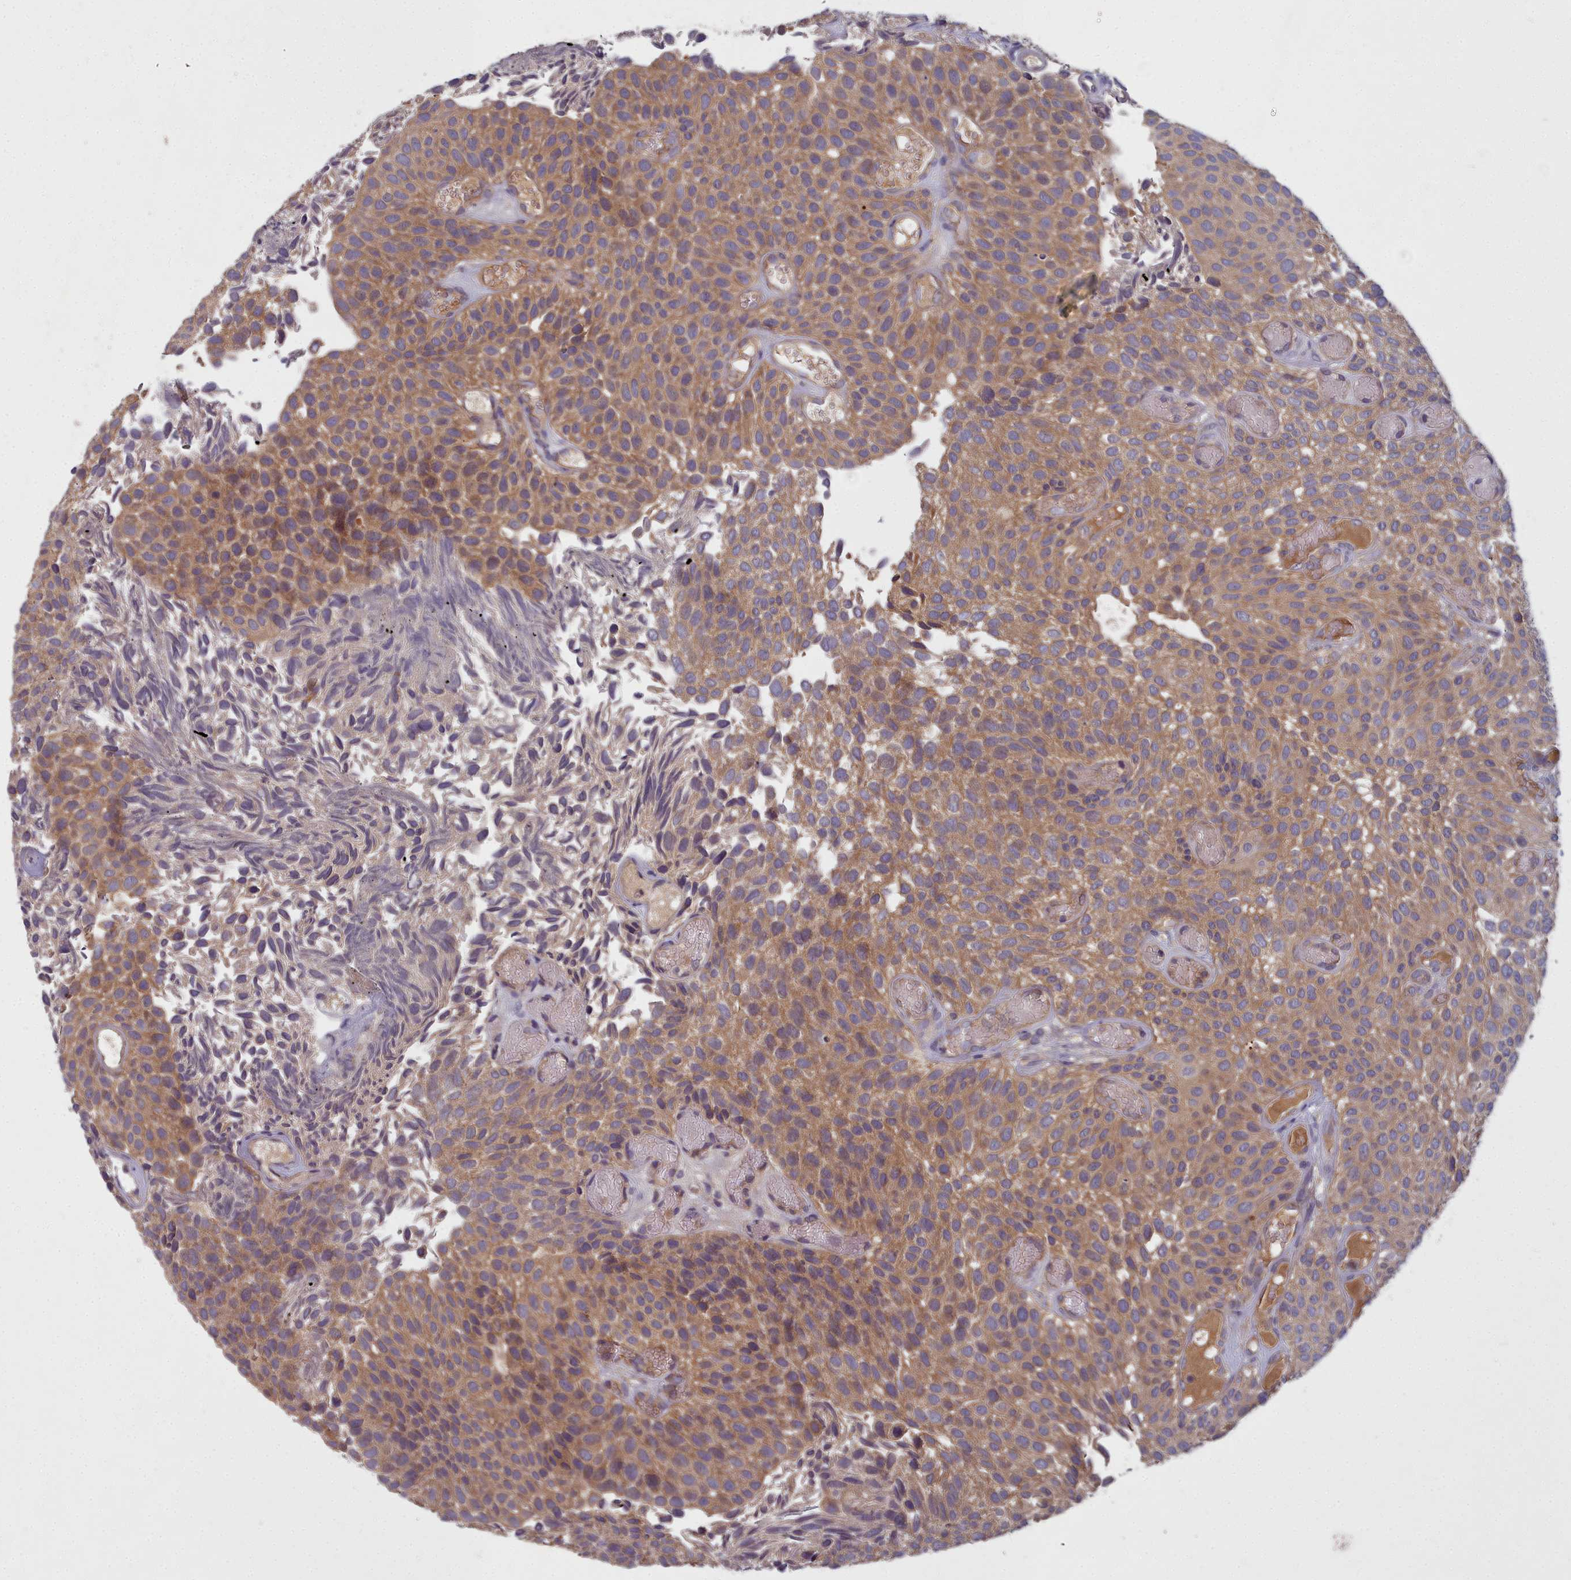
{"staining": {"intensity": "moderate", "quantity": ">75%", "location": "cytoplasmic/membranous"}, "tissue": "urothelial cancer", "cell_type": "Tumor cells", "image_type": "cancer", "snomed": [{"axis": "morphology", "description": "Urothelial carcinoma, Low grade"}, {"axis": "topography", "description": "Urinary bladder"}], "caption": "Low-grade urothelial carcinoma was stained to show a protein in brown. There is medium levels of moderate cytoplasmic/membranous staining in about >75% of tumor cells. Immunohistochemistry stains the protein of interest in brown and the nuclei are stained blue.", "gene": "CCDC167", "patient": {"sex": "male", "age": 89}}